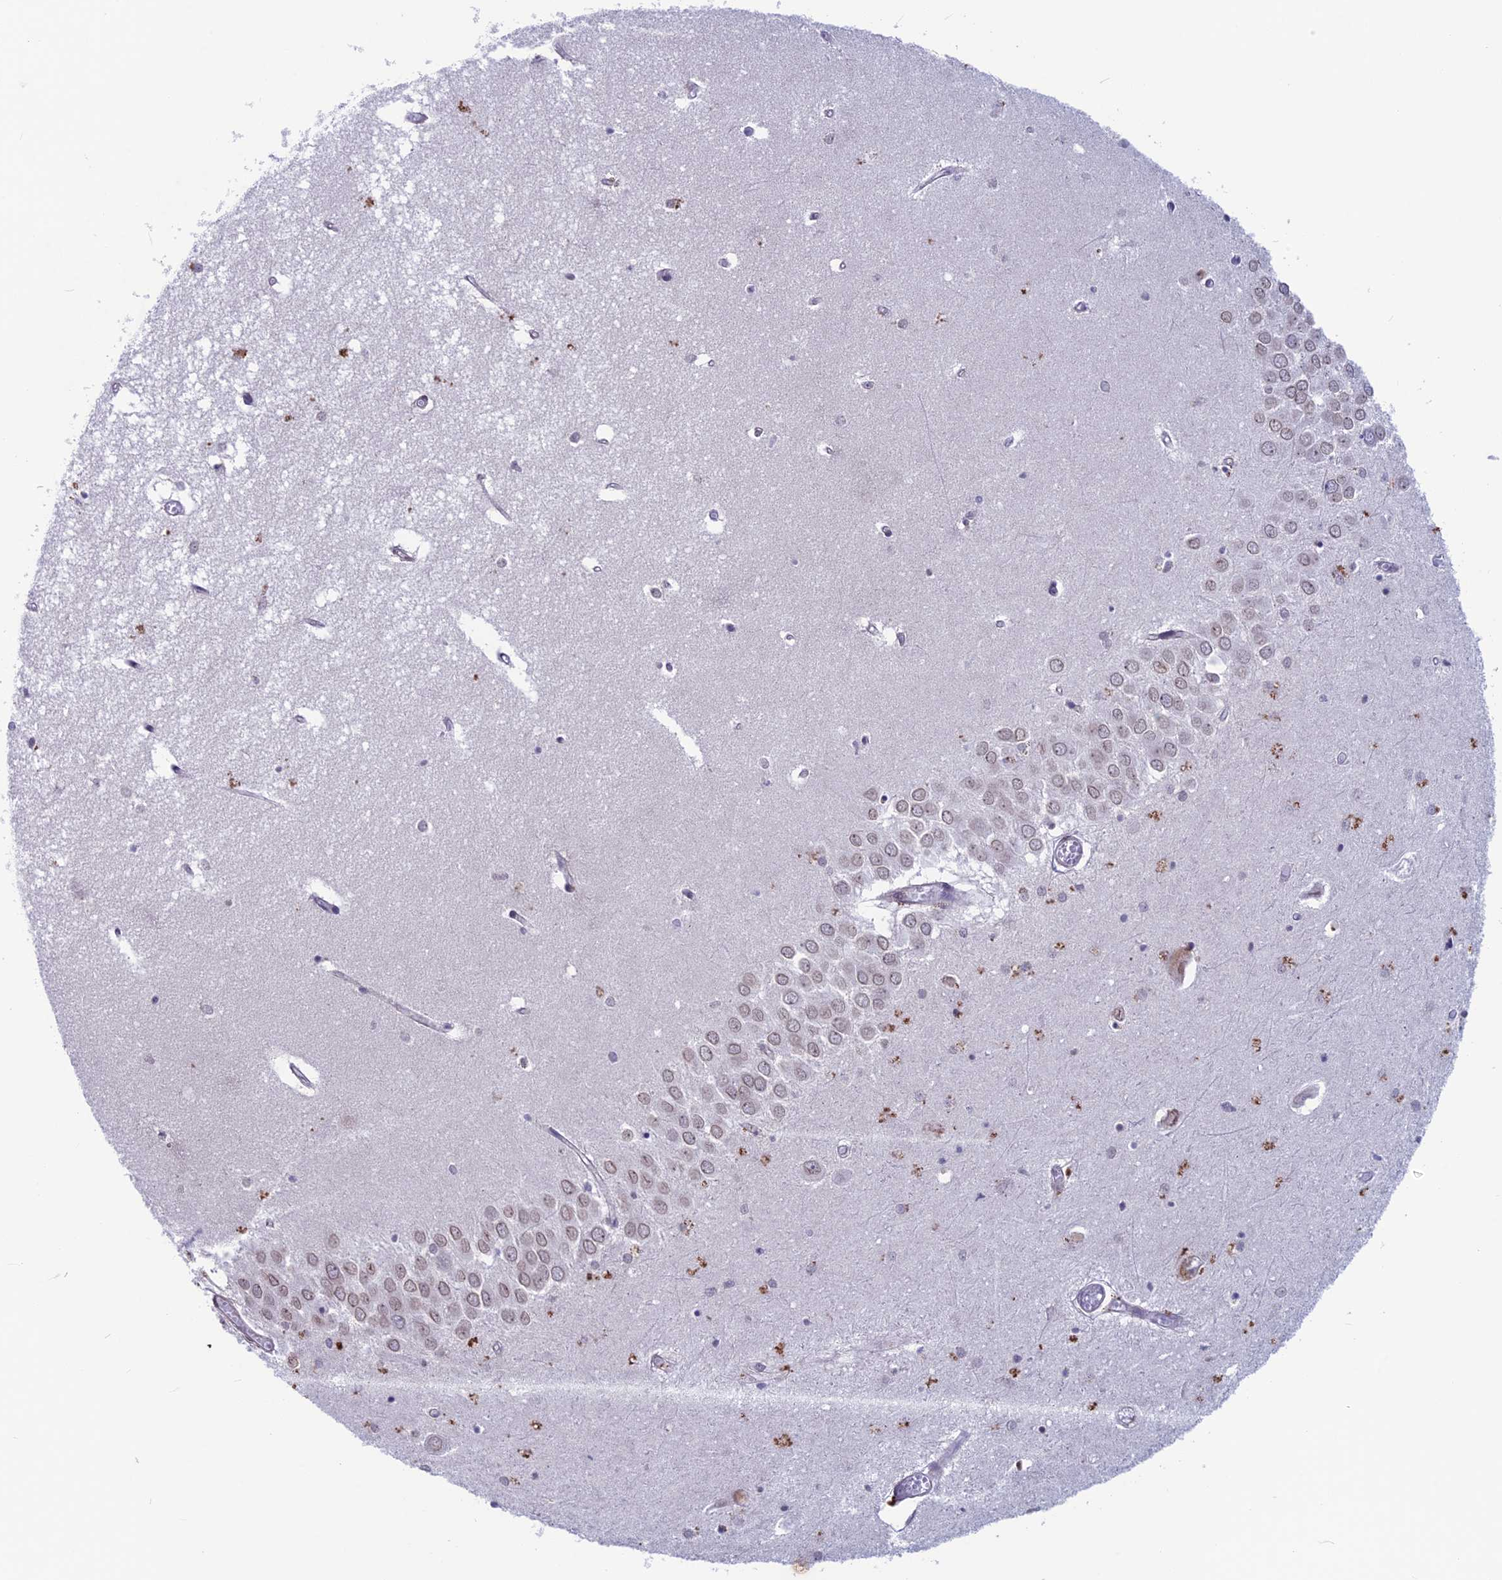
{"staining": {"intensity": "moderate", "quantity": "<25%", "location": "cytoplasmic/membranous"}, "tissue": "hippocampus", "cell_type": "Glial cells", "image_type": "normal", "snomed": [{"axis": "morphology", "description": "Normal tissue, NOS"}, {"axis": "topography", "description": "Hippocampus"}], "caption": "A micrograph of human hippocampus stained for a protein displays moderate cytoplasmic/membranous brown staining in glial cells. Immunohistochemistry (ihc) stains the protein of interest in brown and the nuclei are stained blue.", "gene": "FKBPL", "patient": {"sex": "male", "age": 70}}